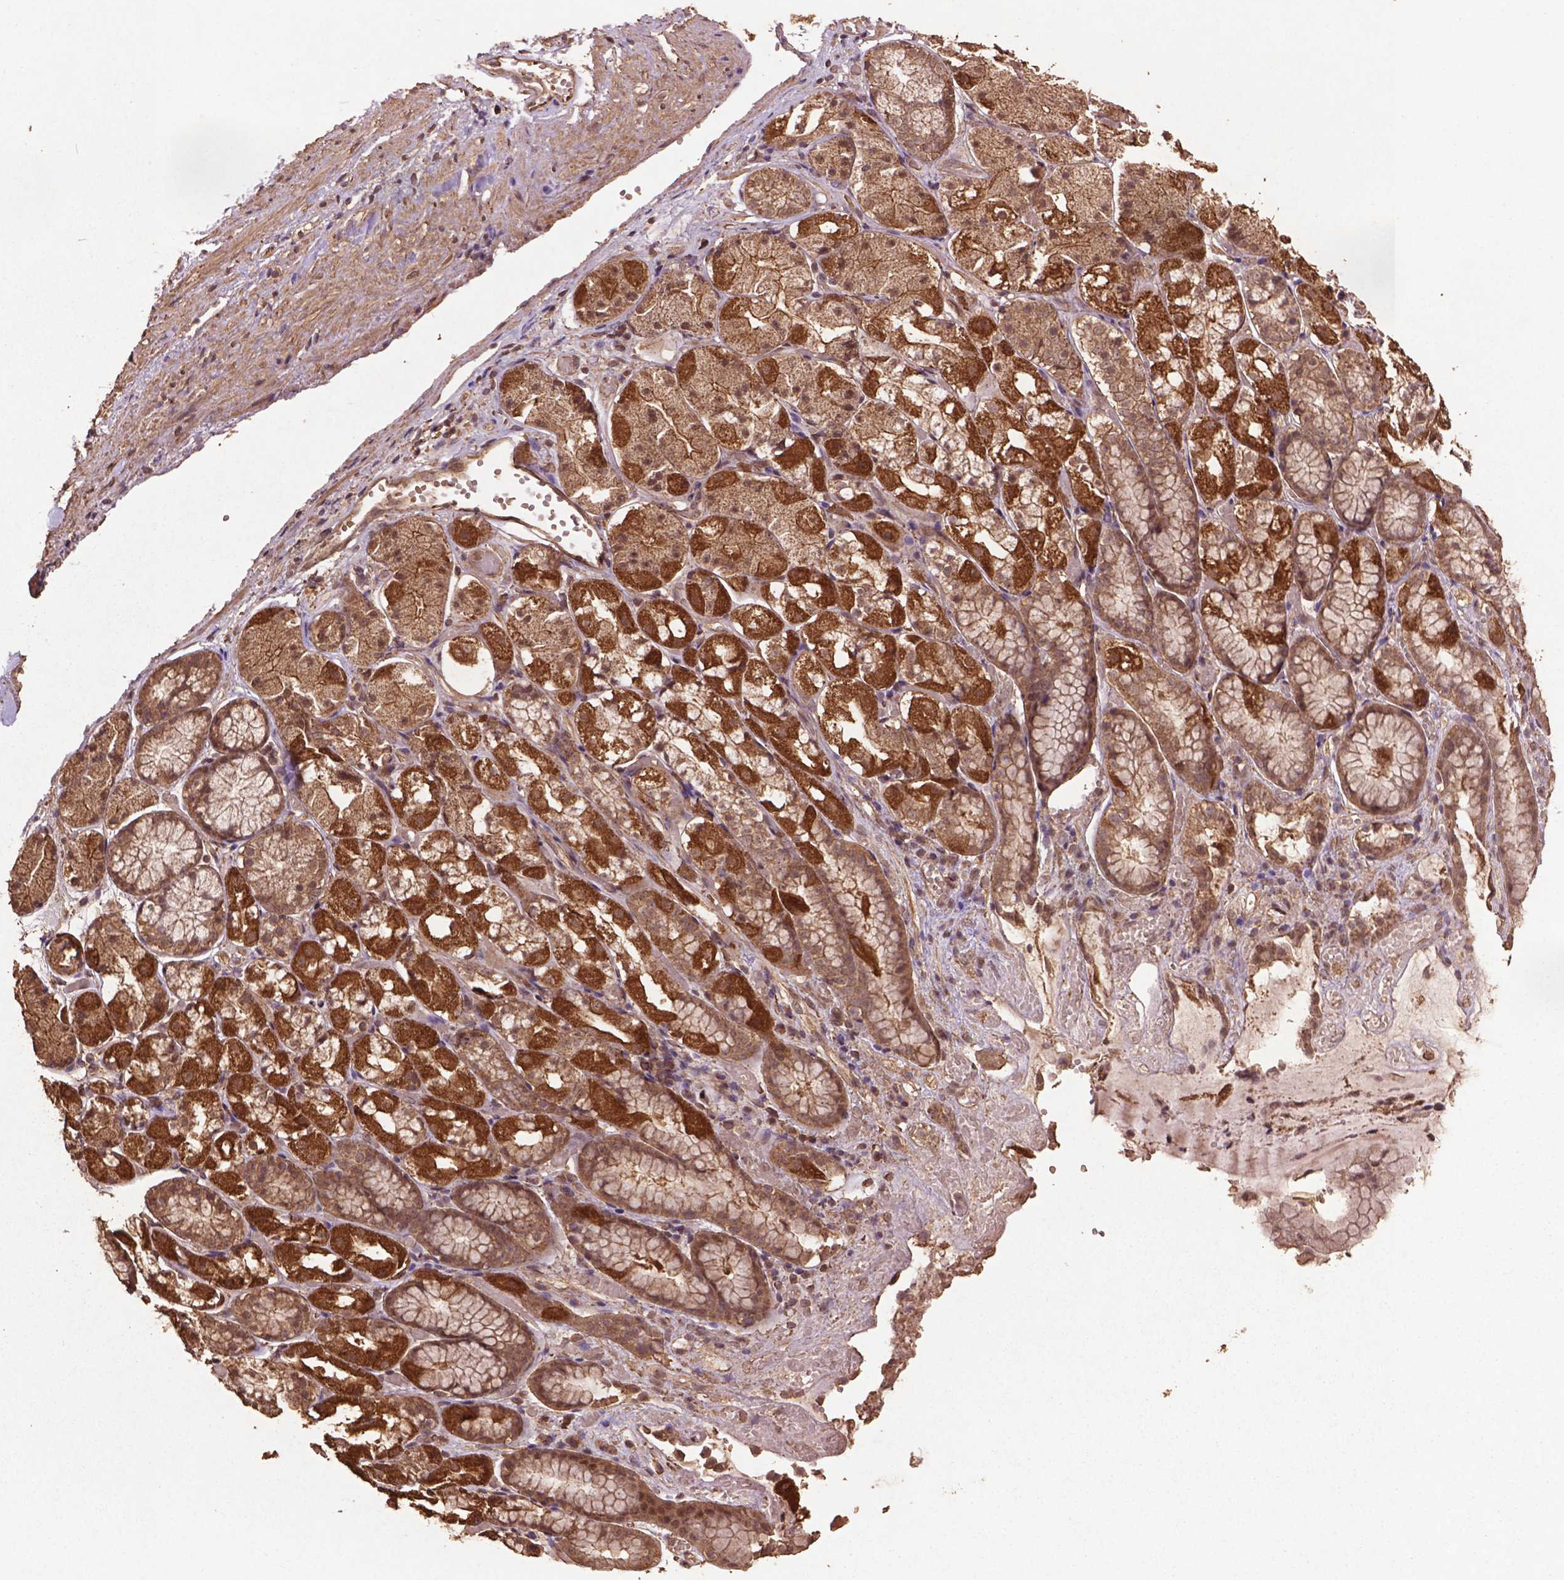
{"staining": {"intensity": "moderate", "quantity": "<25%", "location": "cytoplasmic/membranous"}, "tissue": "stomach", "cell_type": "Glandular cells", "image_type": "normal", "snomed": [{"axis": "morphology", "description": "Normal tissue, NOS"}, {"axis": "topography", "description": "Stomach"}], "caption": "Brown immunohistochemical staining in unremarkable stomach displays moderate cytoplasmic/membranous expression in about <25% of glandular cells.", "gene": "BABAM1", "patient": {"sex": "male", "age": 70}}